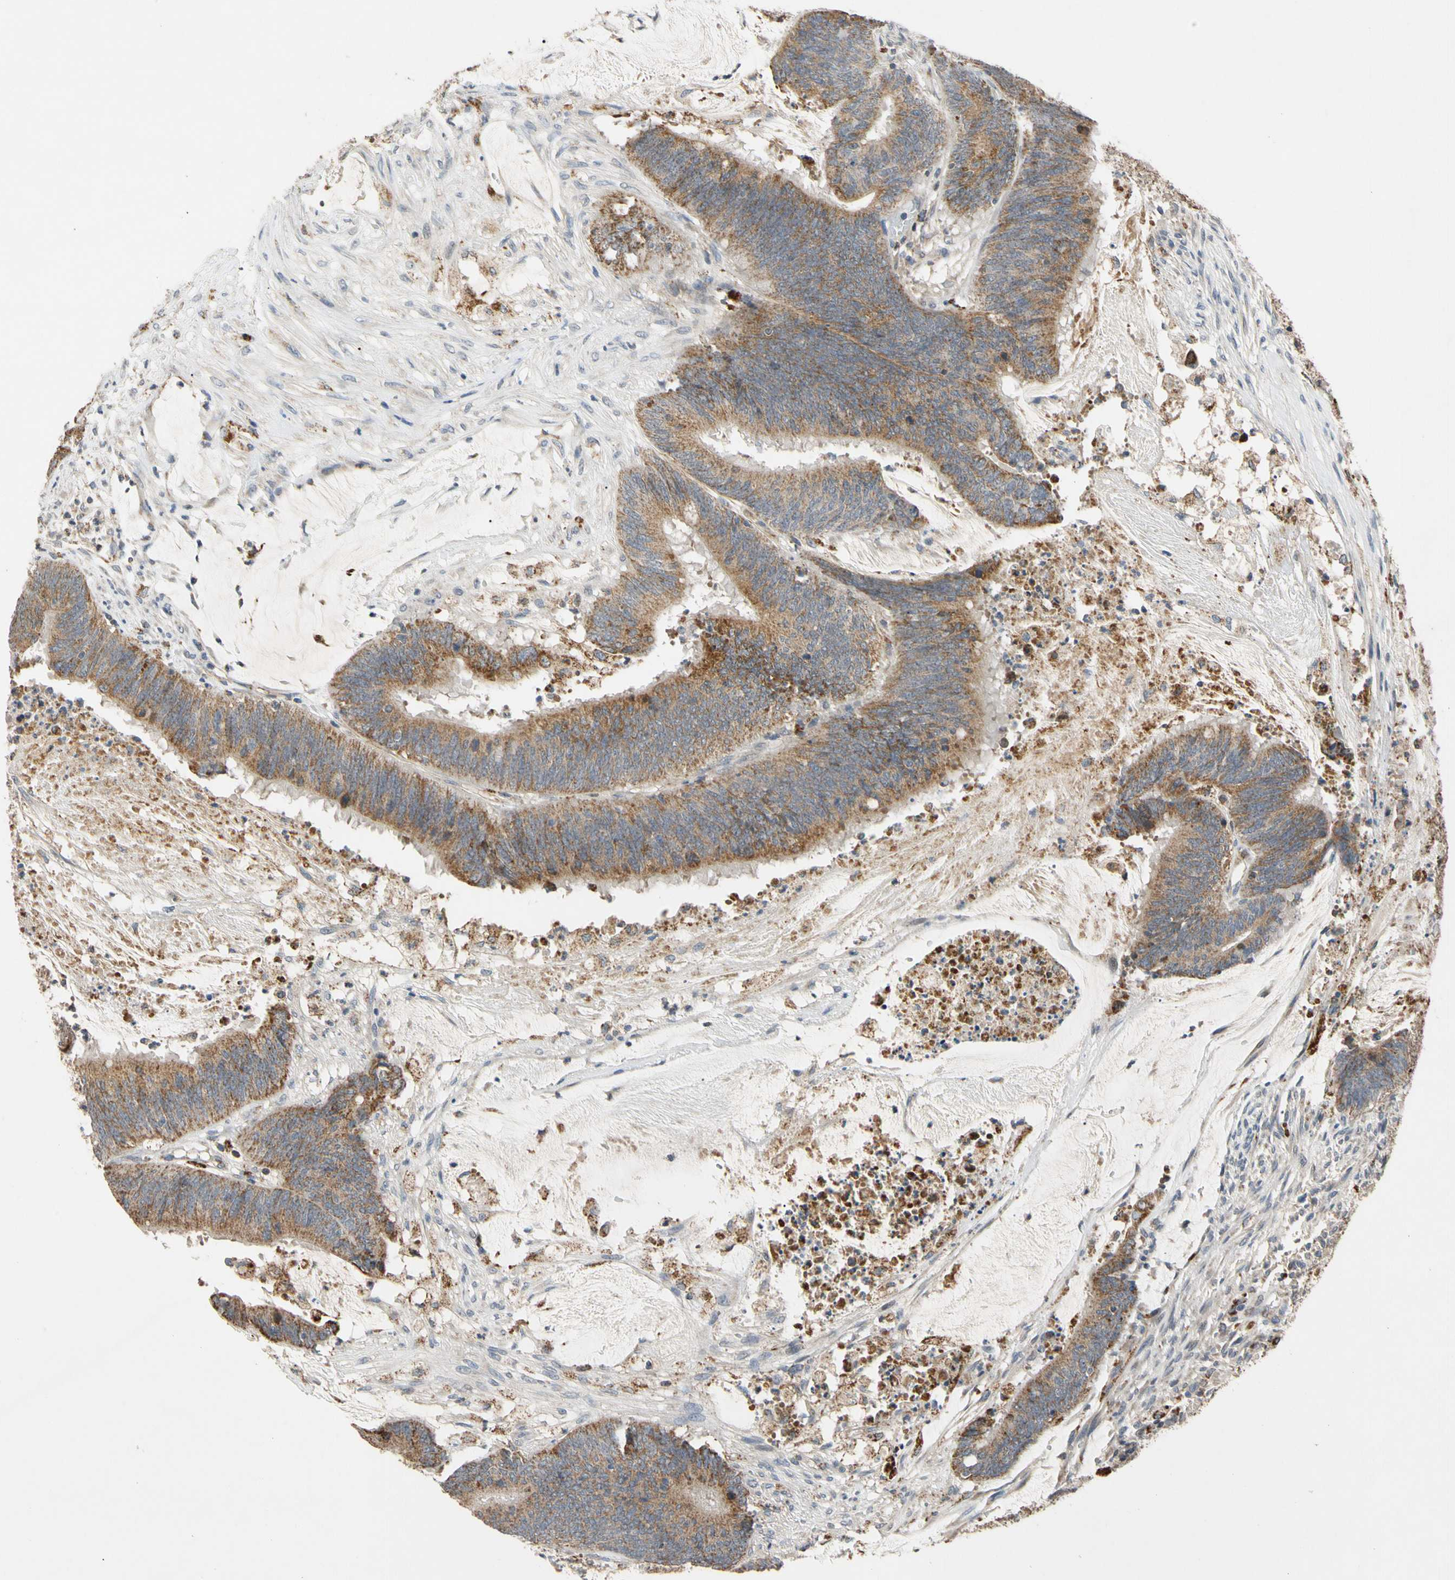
{"staining": {"intensity": "moderate", "quantity": ">75%", "location": "cytoplasmic/membranous"}, "tissue": "colorectal cancer", "cell_type": "Tumor cells", "image_type": "cancer", "snomed": [{"axis": "morphology", "description": "Adenocarcinoma, NOS"}, {"axis": "topography", "description": "Rectum"}], "caption": "A brown stain shows moderate cytoplasmic/membranous positivity of a protein in human colorectal cancer (adenocarcinoma) tumor cells.", "gene": "GPD2", "patient": {"sex": "female", "age": 66}}